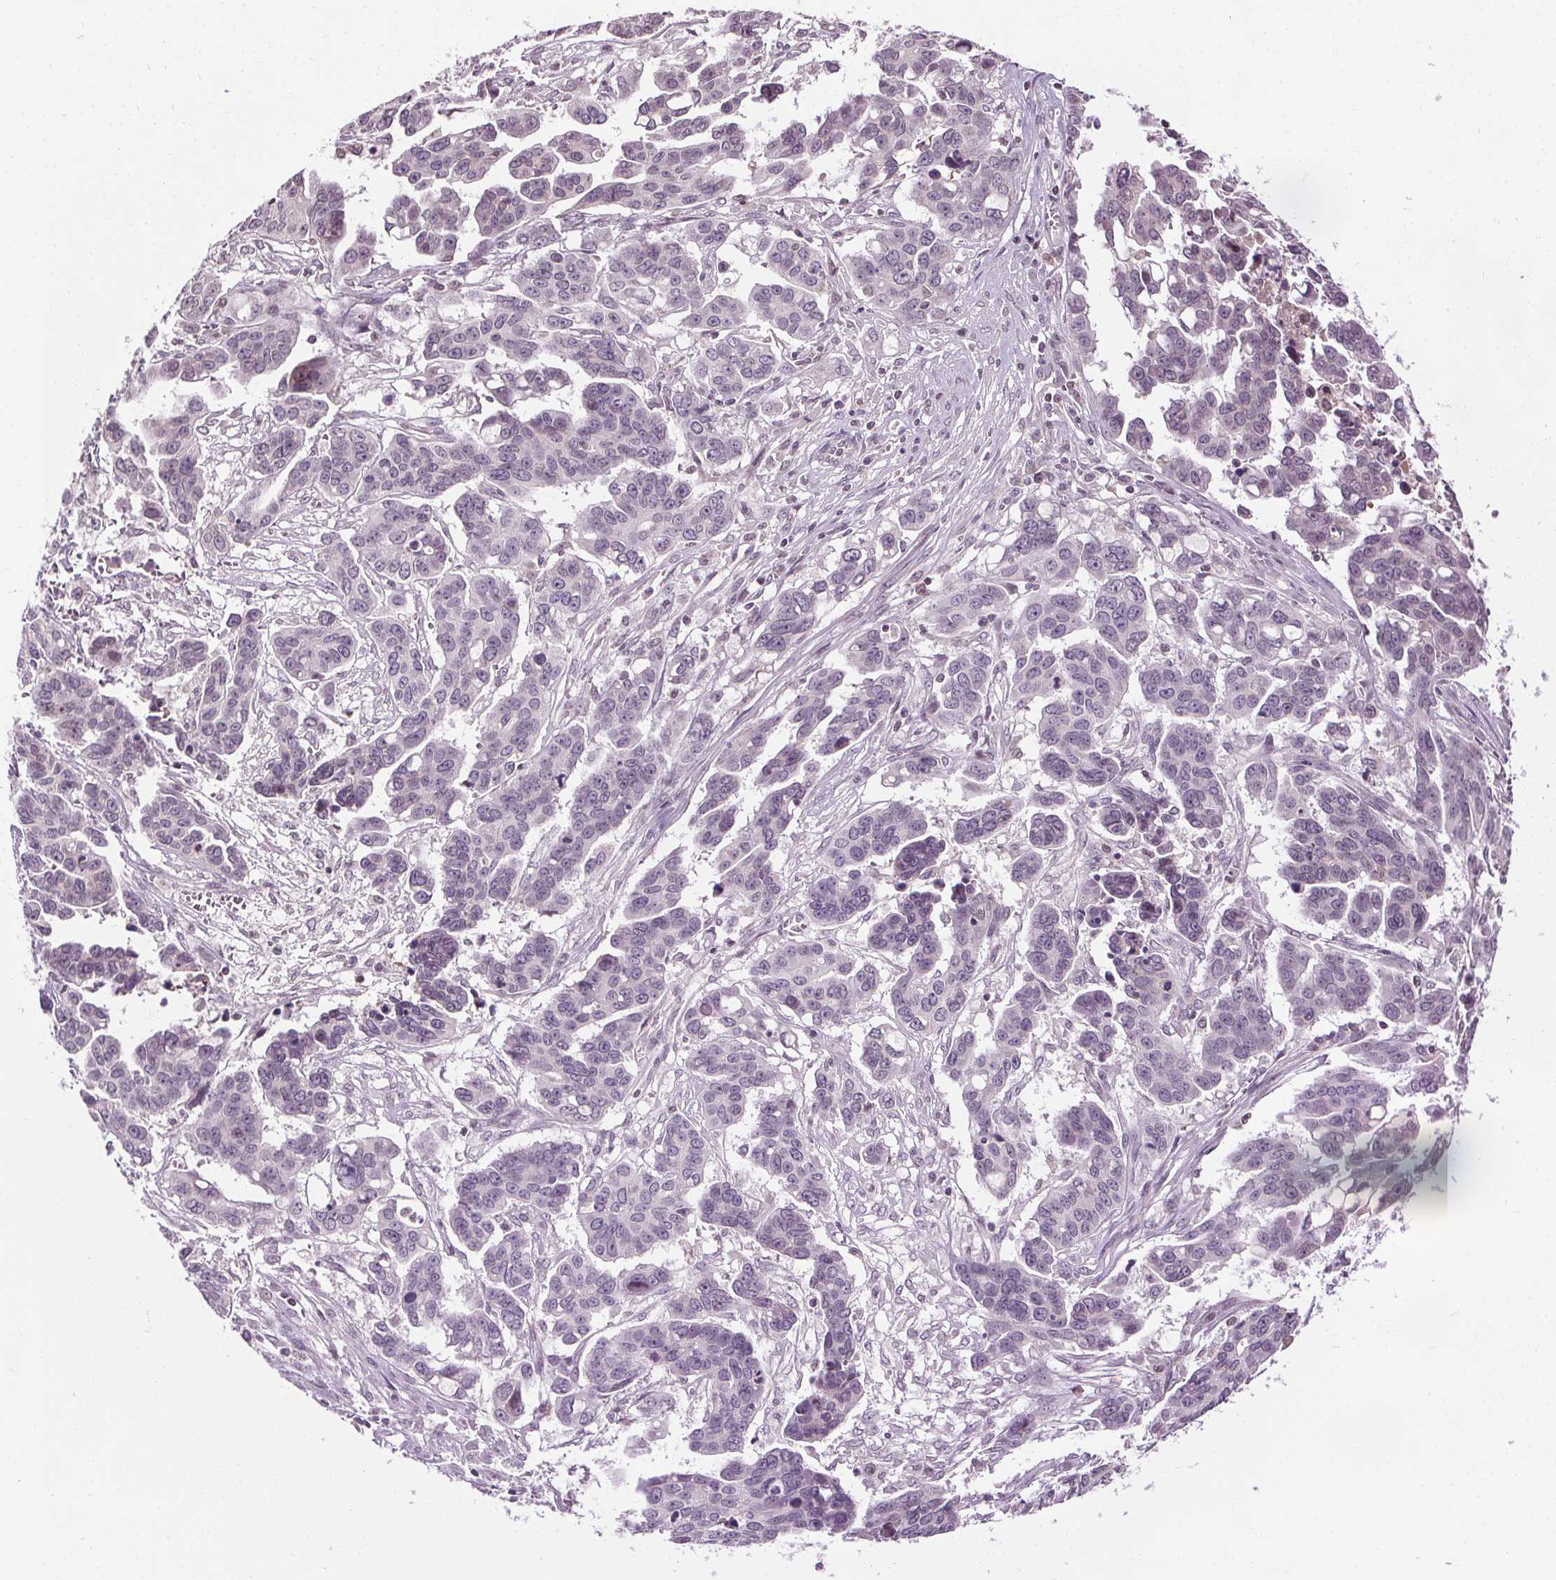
{"staining": {"intensity": "negative", "quantity": "none", "location": "none"}, "tissue": "ovarian cancer", "cell_type": "Tumor cells", "image_type": "cancer", "snomed": [{"axis": "morphology", "description": "Carcinoma, endometroid"}, {"axis": "topography", "description": "Ovary"}], "caption": "Immunohistochemistry (IHC) image of neoplastic tissue: human ovarian cancer (endometroid carcinoma) stained with DAB (3,3'-diaminobenzidine) demonstrates no significant protein staining in tumor cells.", "gene": "LFNG", "patient": {"sex": "female", "age": 78}}